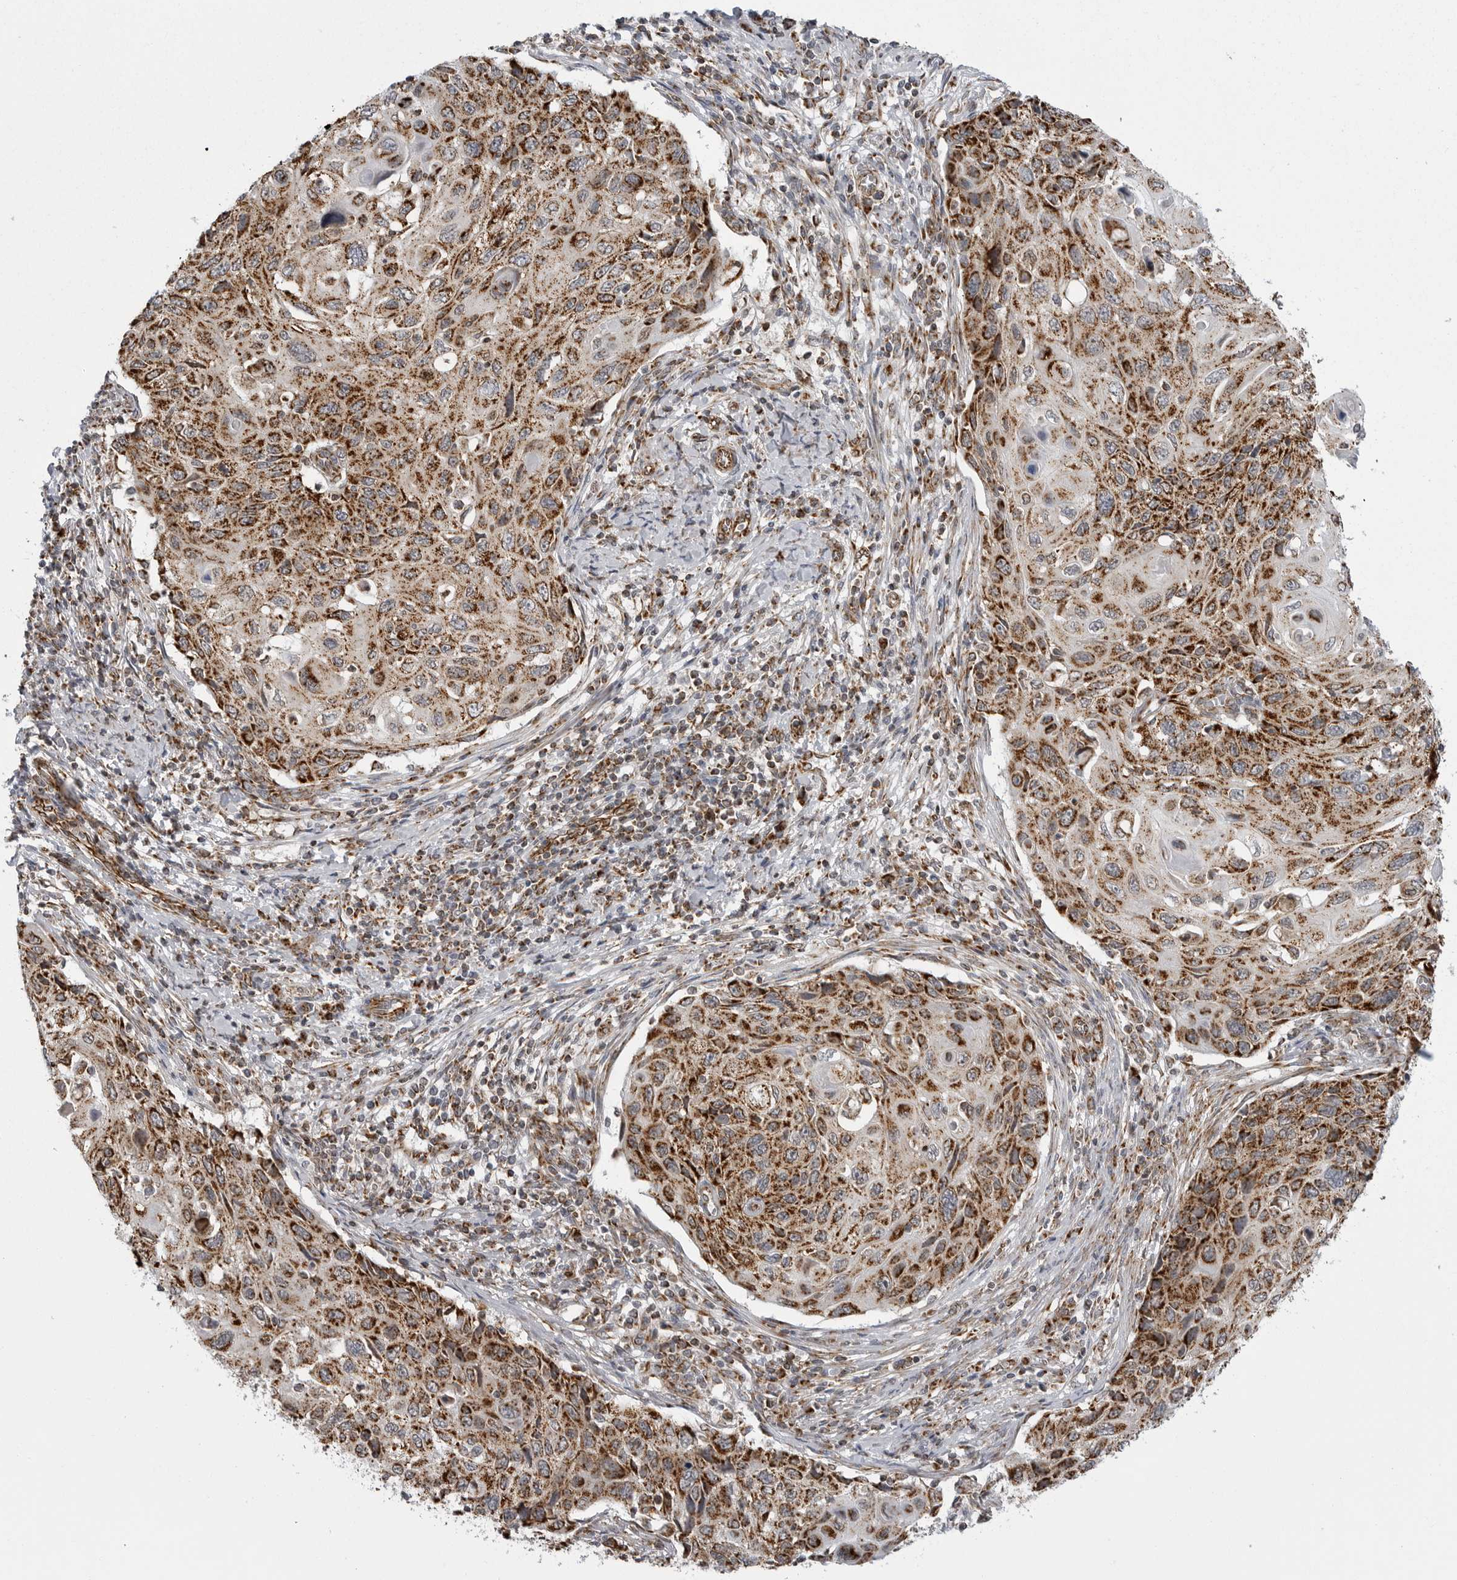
{"staining": {"intensity": "strong", "quantity": ">75%", "location": "cytoplasmic/membranous"}, "tissue": "cervical cancer", "cell_type": "Tumor cells", "image_type": "cancer", "snomed": [{"axis": "morphology", "description": "Squamous cell carcinoma, NOS"}, {"axis": "topography", "description": "Cervix"}], "caption": "DAB (3,3'-diaminobenzidine) immunohistochemical staining of human cervical cancer demonstrates strong cytoplasmic/membranous protein expression in approximately >75% of tumor cells.", "gene": "FH", "patient": {"sex": "female", "age": 70}}